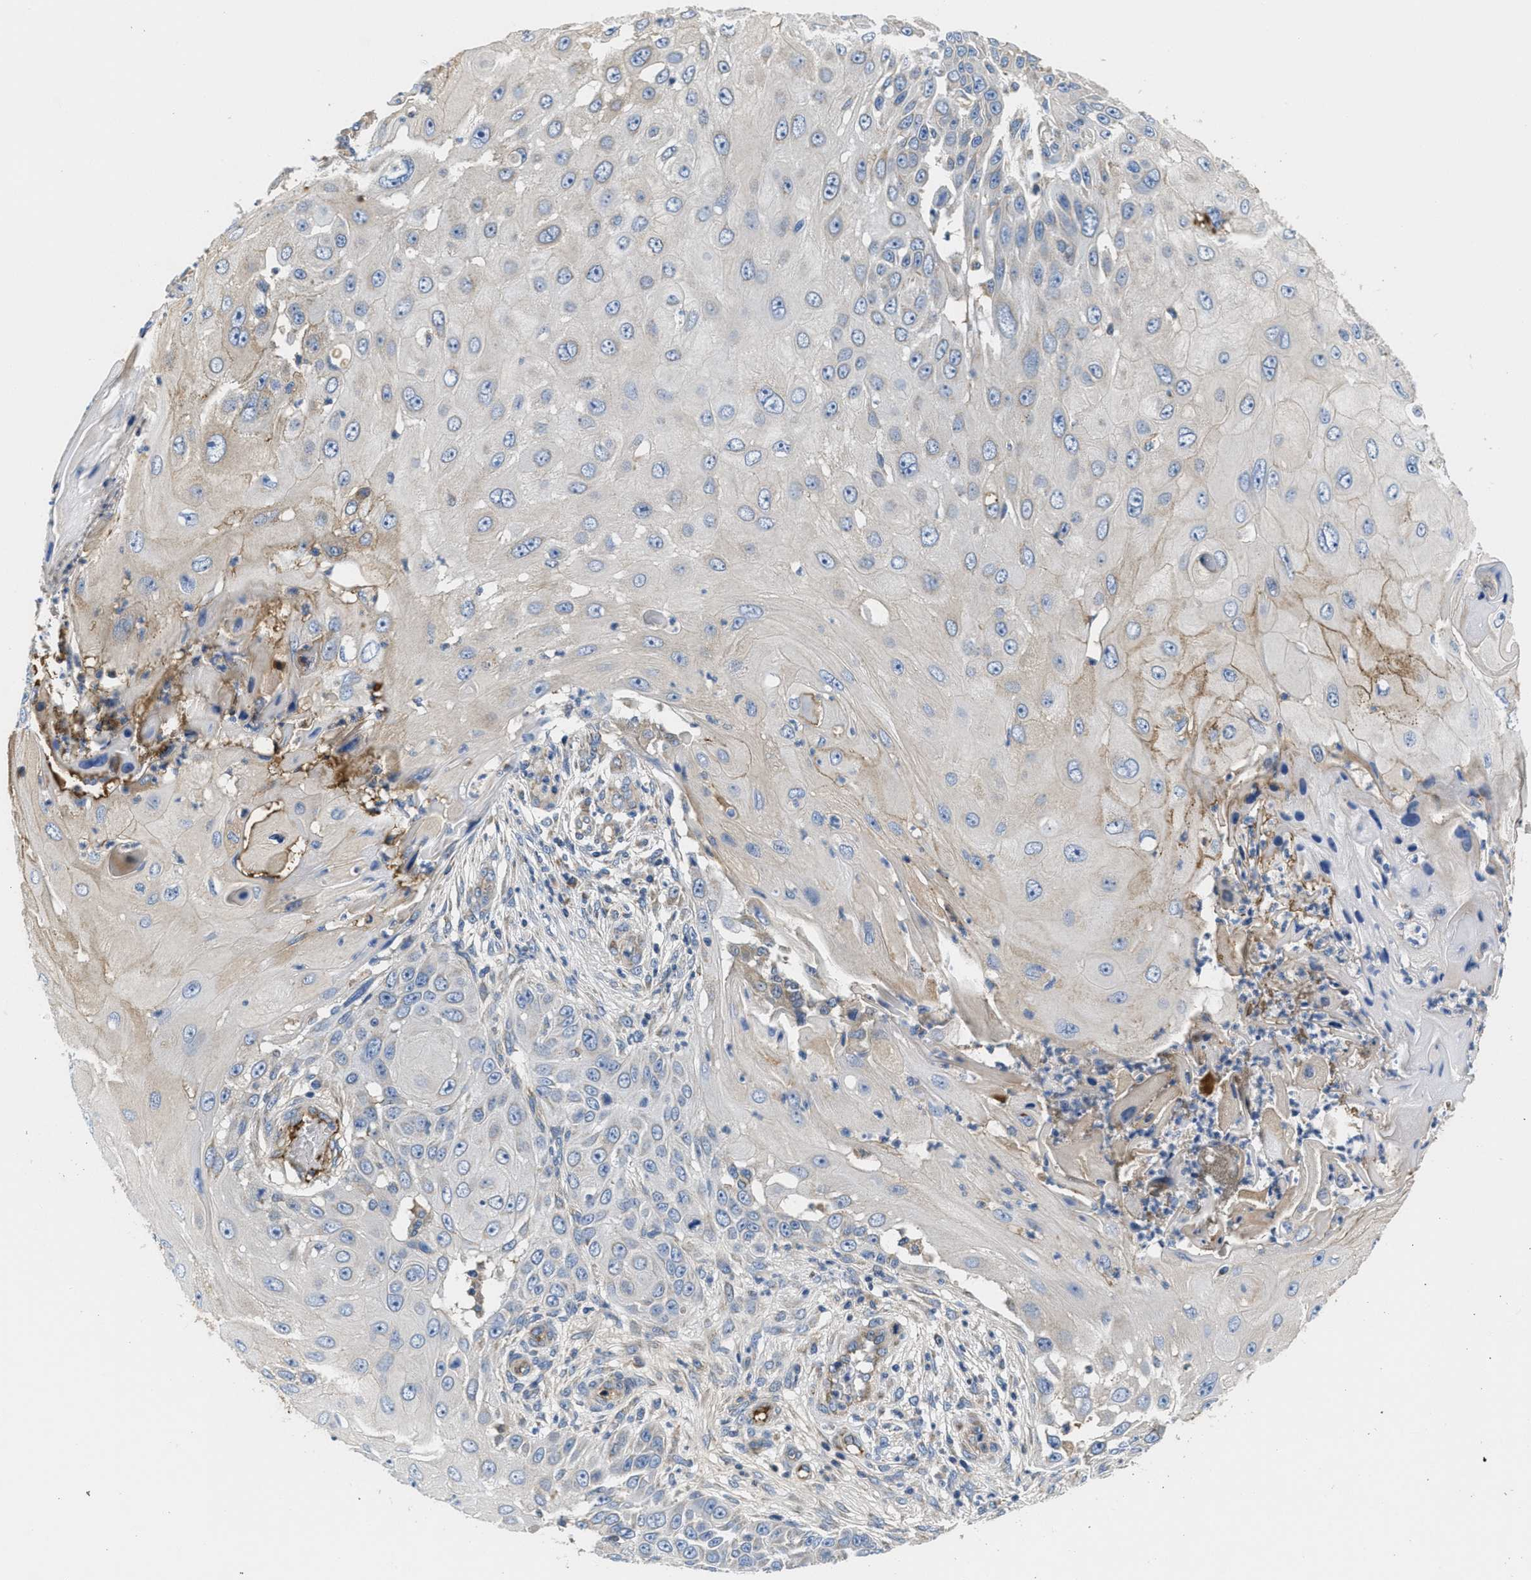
{"staining": {"intensity": "weak", "quantity": "<25%", "location": "cytoplasmic/membranous"}, "tissue": "skin cancer", "cell_type": "Tumor cells", "image_type": "cancer", "snomed": [{"axis": "morphology", "description": "Squamous cell carcinoma, NOS"}, {"axis": "topography", "description": "Skin"}], "caption": "This is a histopathology image of immunohistochemistry staining of skin cancer, which shows no expression in tumor cells.", "gene": "GALK1", "patient": {"sex": "female", "age": 44}}